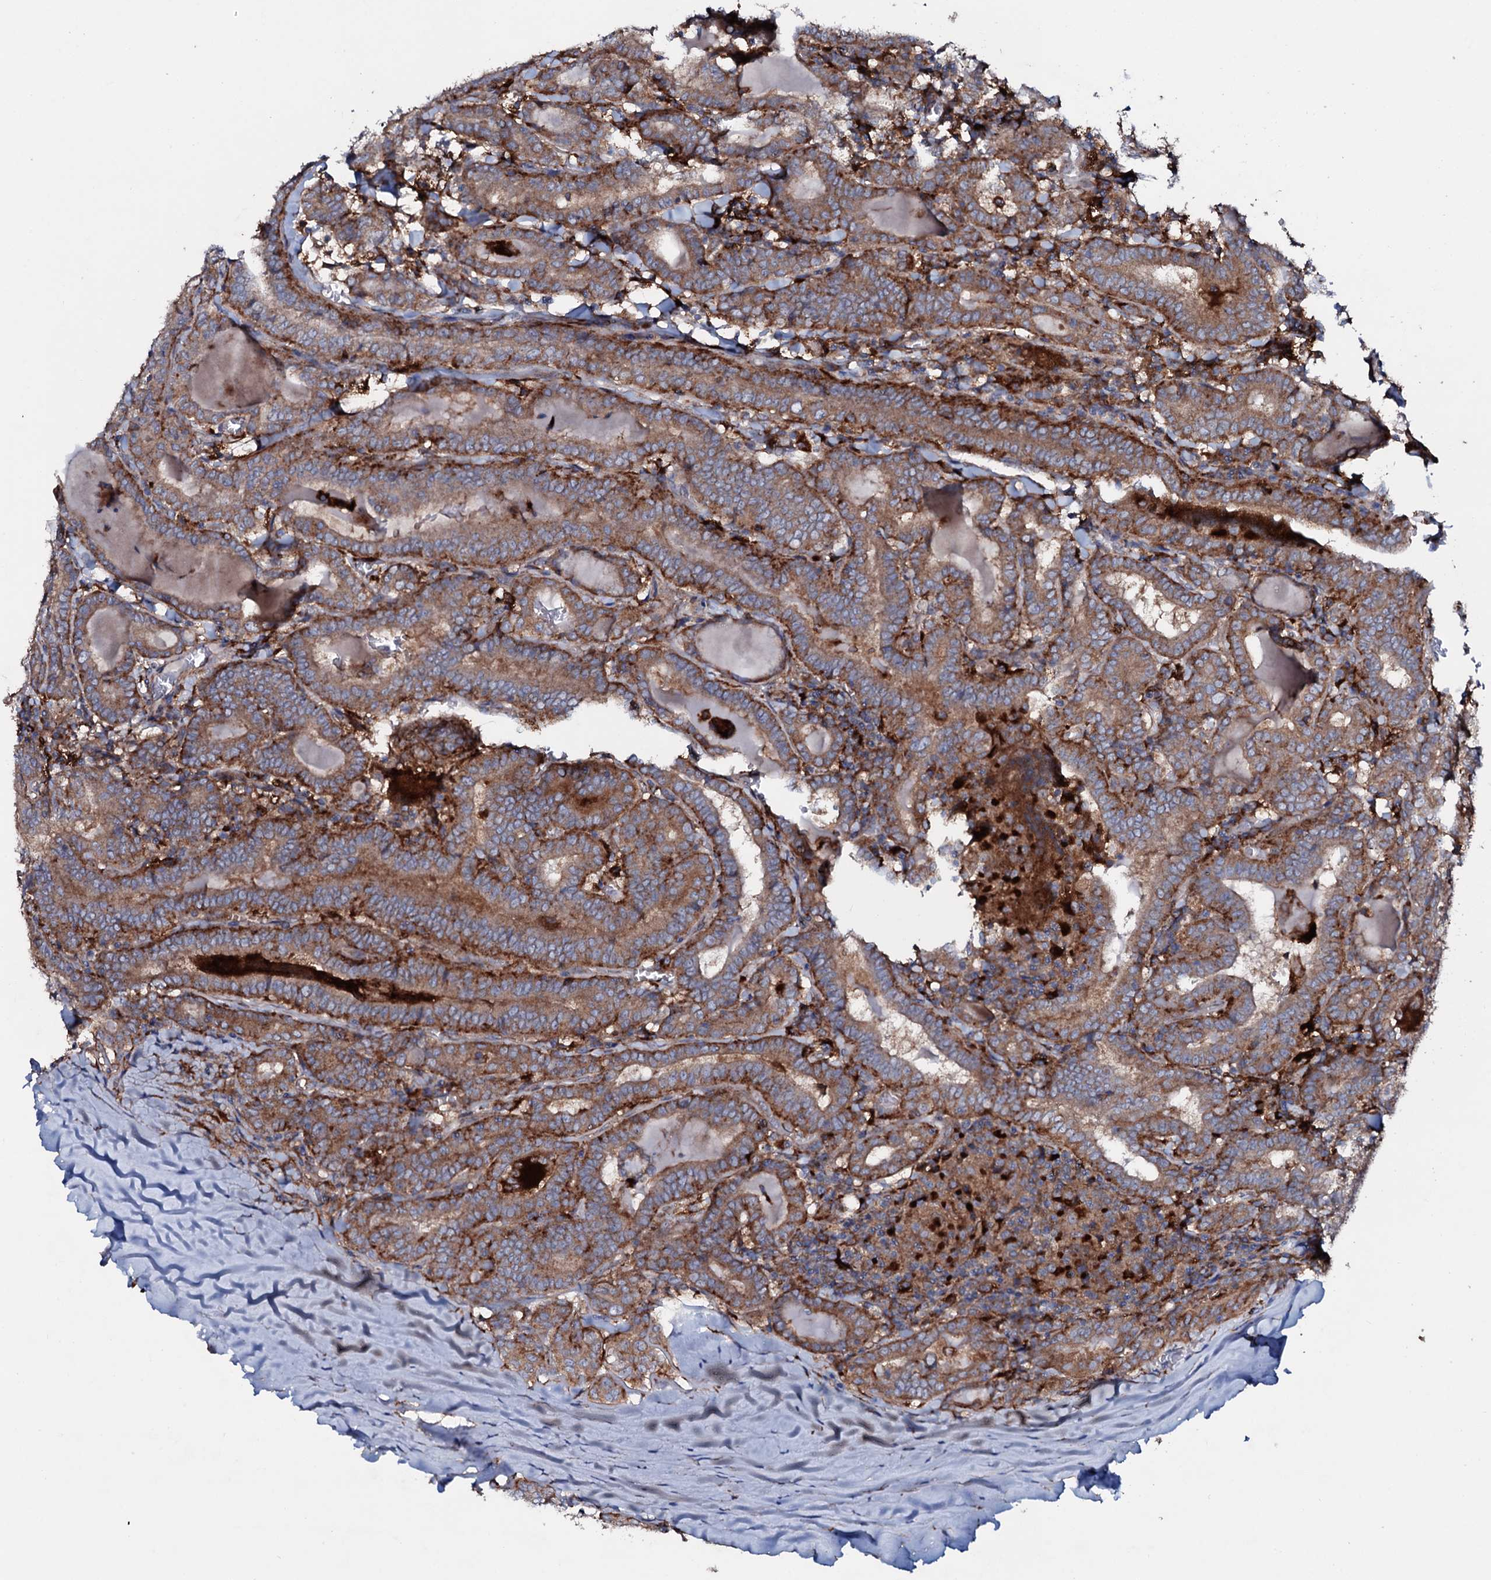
{"staining": {"intensity": "moderate", "quantity": ">75%", "location": "cytoplasmic/membranous"}, "tissue": "thyroid cancer", "cell_type": "Tumor cells", "image_type": "cancer", "snomed": [{"axis": "morphology", "description": "Papillary adenocarcinoma, NOS"}, {"axis": "topography", "description": "Thyroid gland"}], "caption": "A histopathology image showing moderate cytoplasmic/membranous expression in about >75% of tumor cells in papillary adenocarcinoma (thyroid), as visualized by brown immunohistochemical staining.", "gene": "P2RX4", "patient": {"sex": "female", "age": 72}}